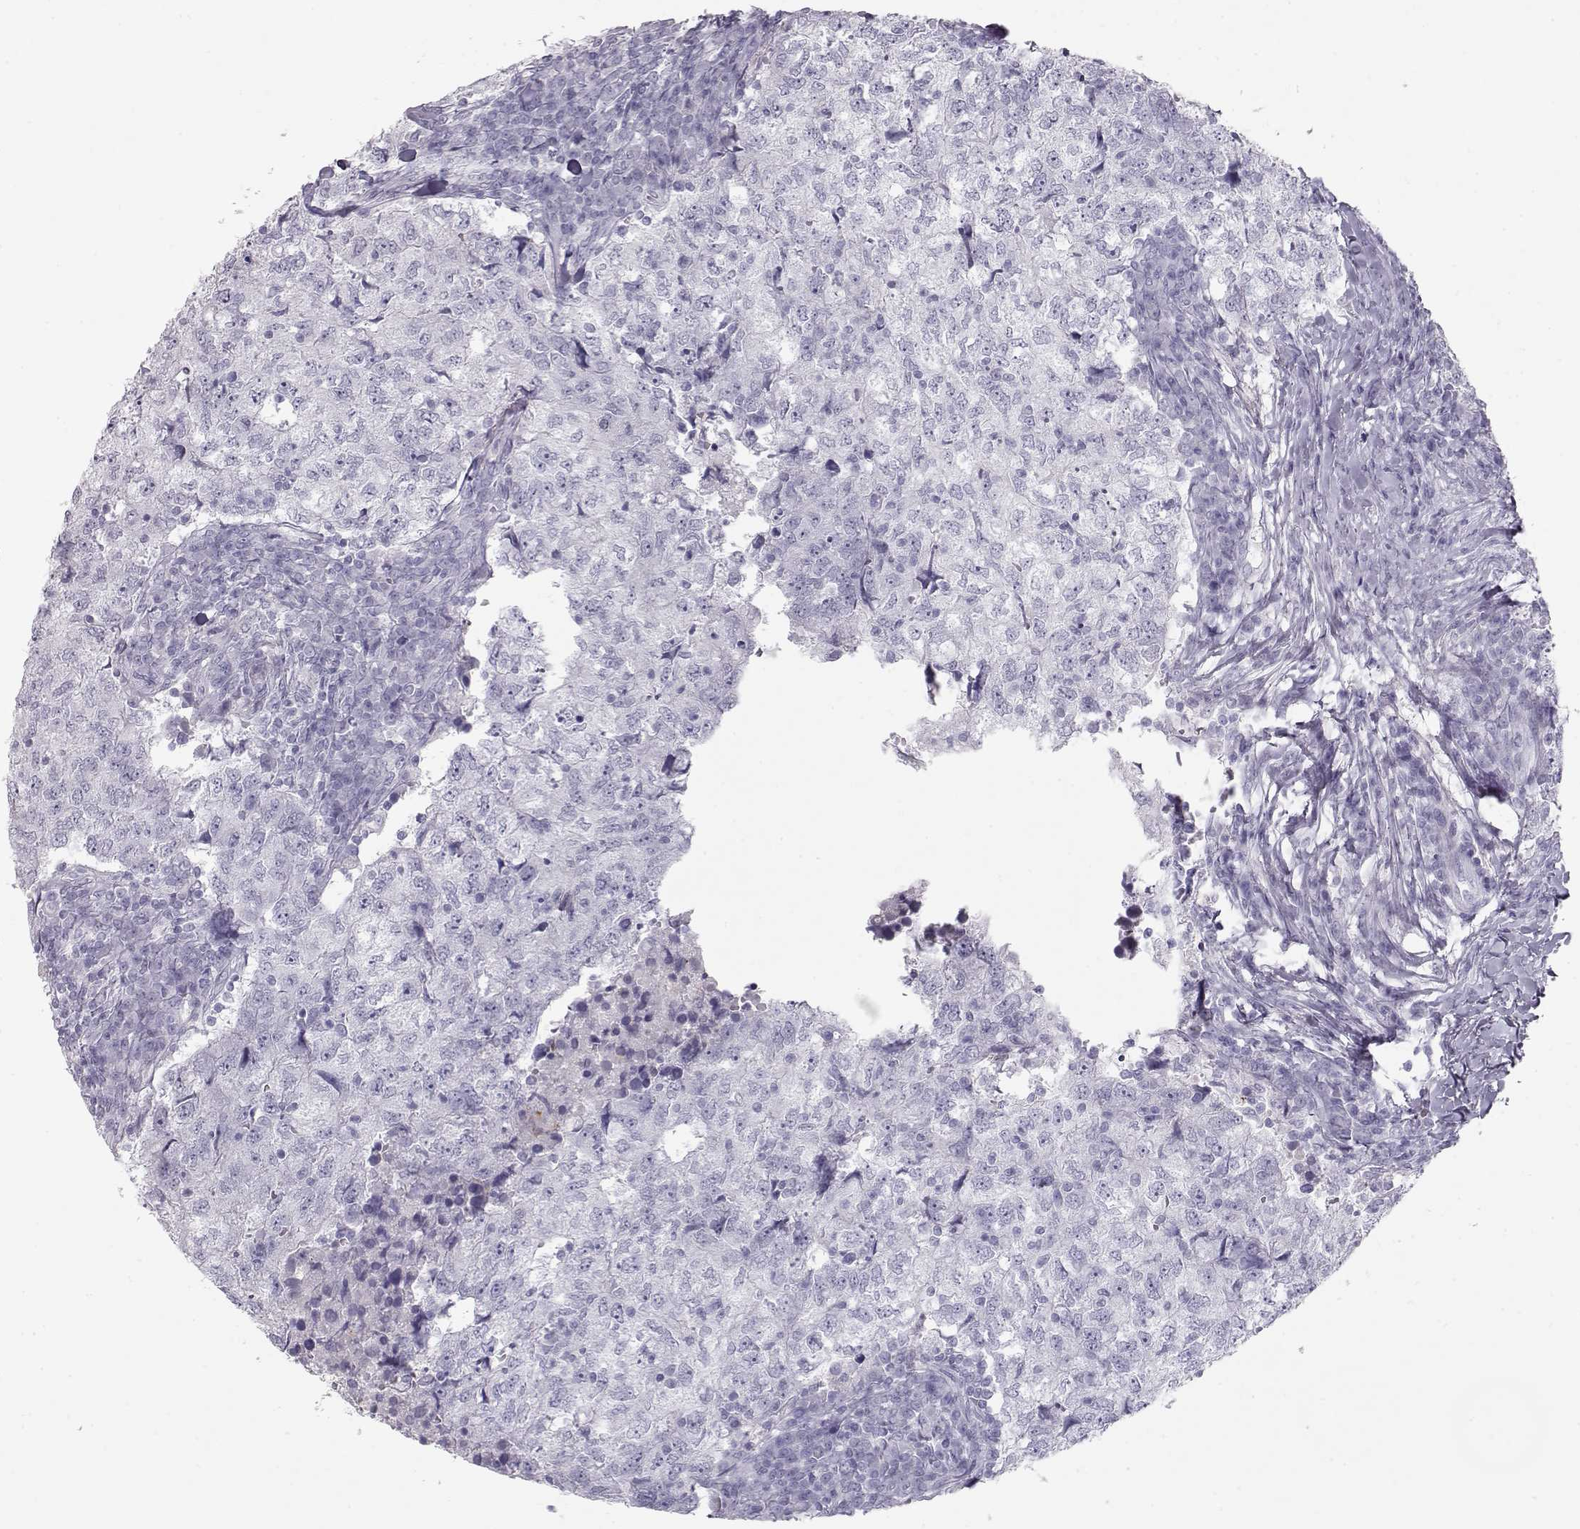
{"staining": {"intensity": "negative", "quantity": "none", "location": "none"}, "tissue": "breast cancer", "cell_type": "Tumor cells", "image_type": "cancer", "snomed": [{"axis": "morphology", "description": "Duct carcinoma"}, {"axis": "topography", "description": "Breast"}], "caption": "A histopathology image of breast intraductal carcinoma stained for a protein exhibits no brown staining in tumor cells. The staining was performed using DAB to visualize the protein expression in brown, while the nuclei were stained in blue with hematoxylin (Magnification: 20x).", "gene": "MIP", "patient": {"sex": "female", "age": 30}}